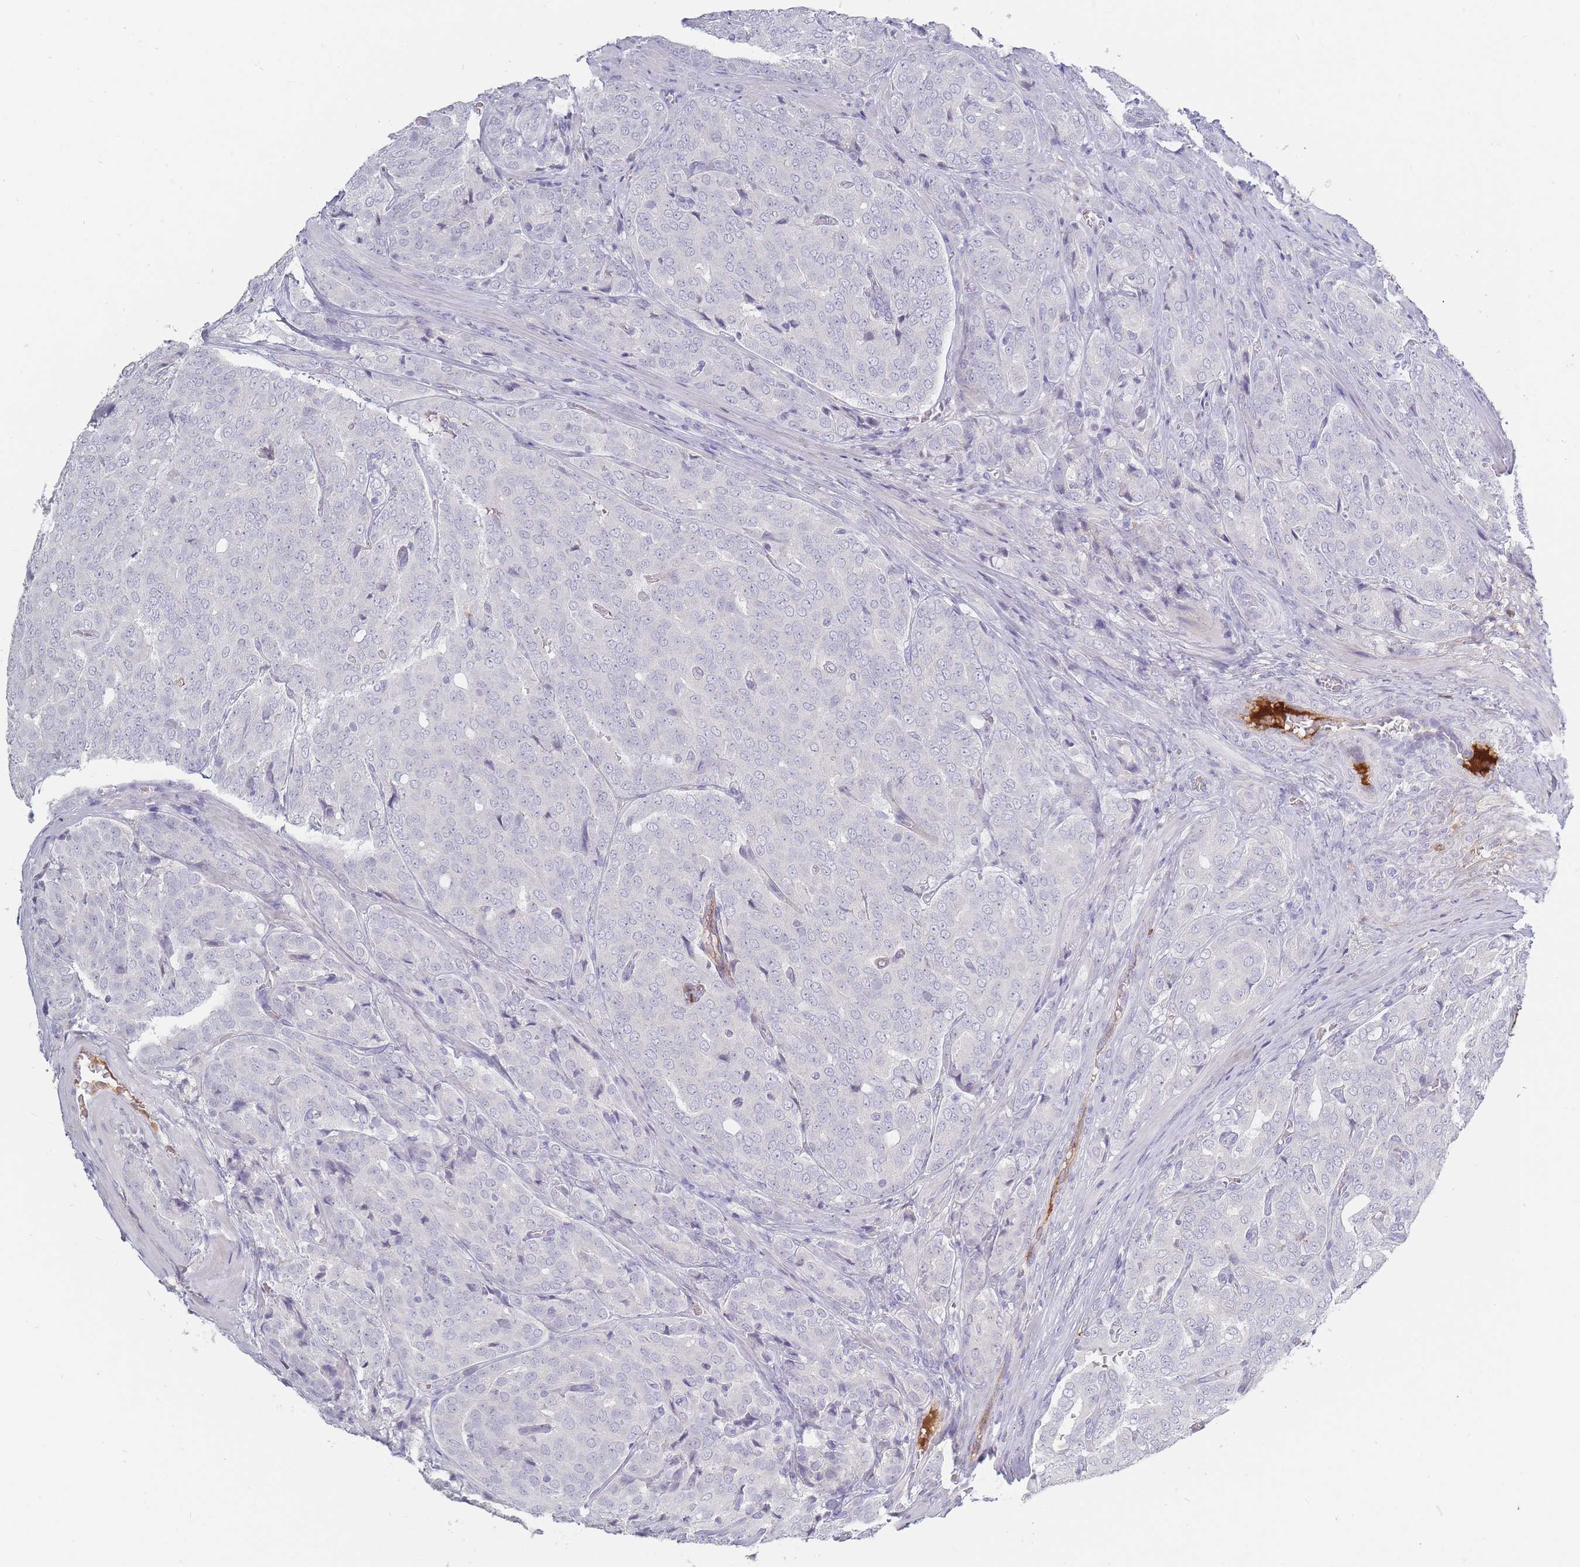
{"staining": {"intensity": "negative", "quantity": "none", "location": "none"}, "tissue": "prostate cancer", "cell_type": "Tumor cells", "image_type": "cancer", "snomed": [{"axis": "morphology", "description": "Adenocarcinoma, High grade"}, {"axis": "topography", "description": "Prostate"}], "caption": "A micrograph of prostate cancer stained for a protein demonstrates no brown staining in tumor cells.", "gene": "PRG4", "patient": {"sex": "male", "age": 68}}